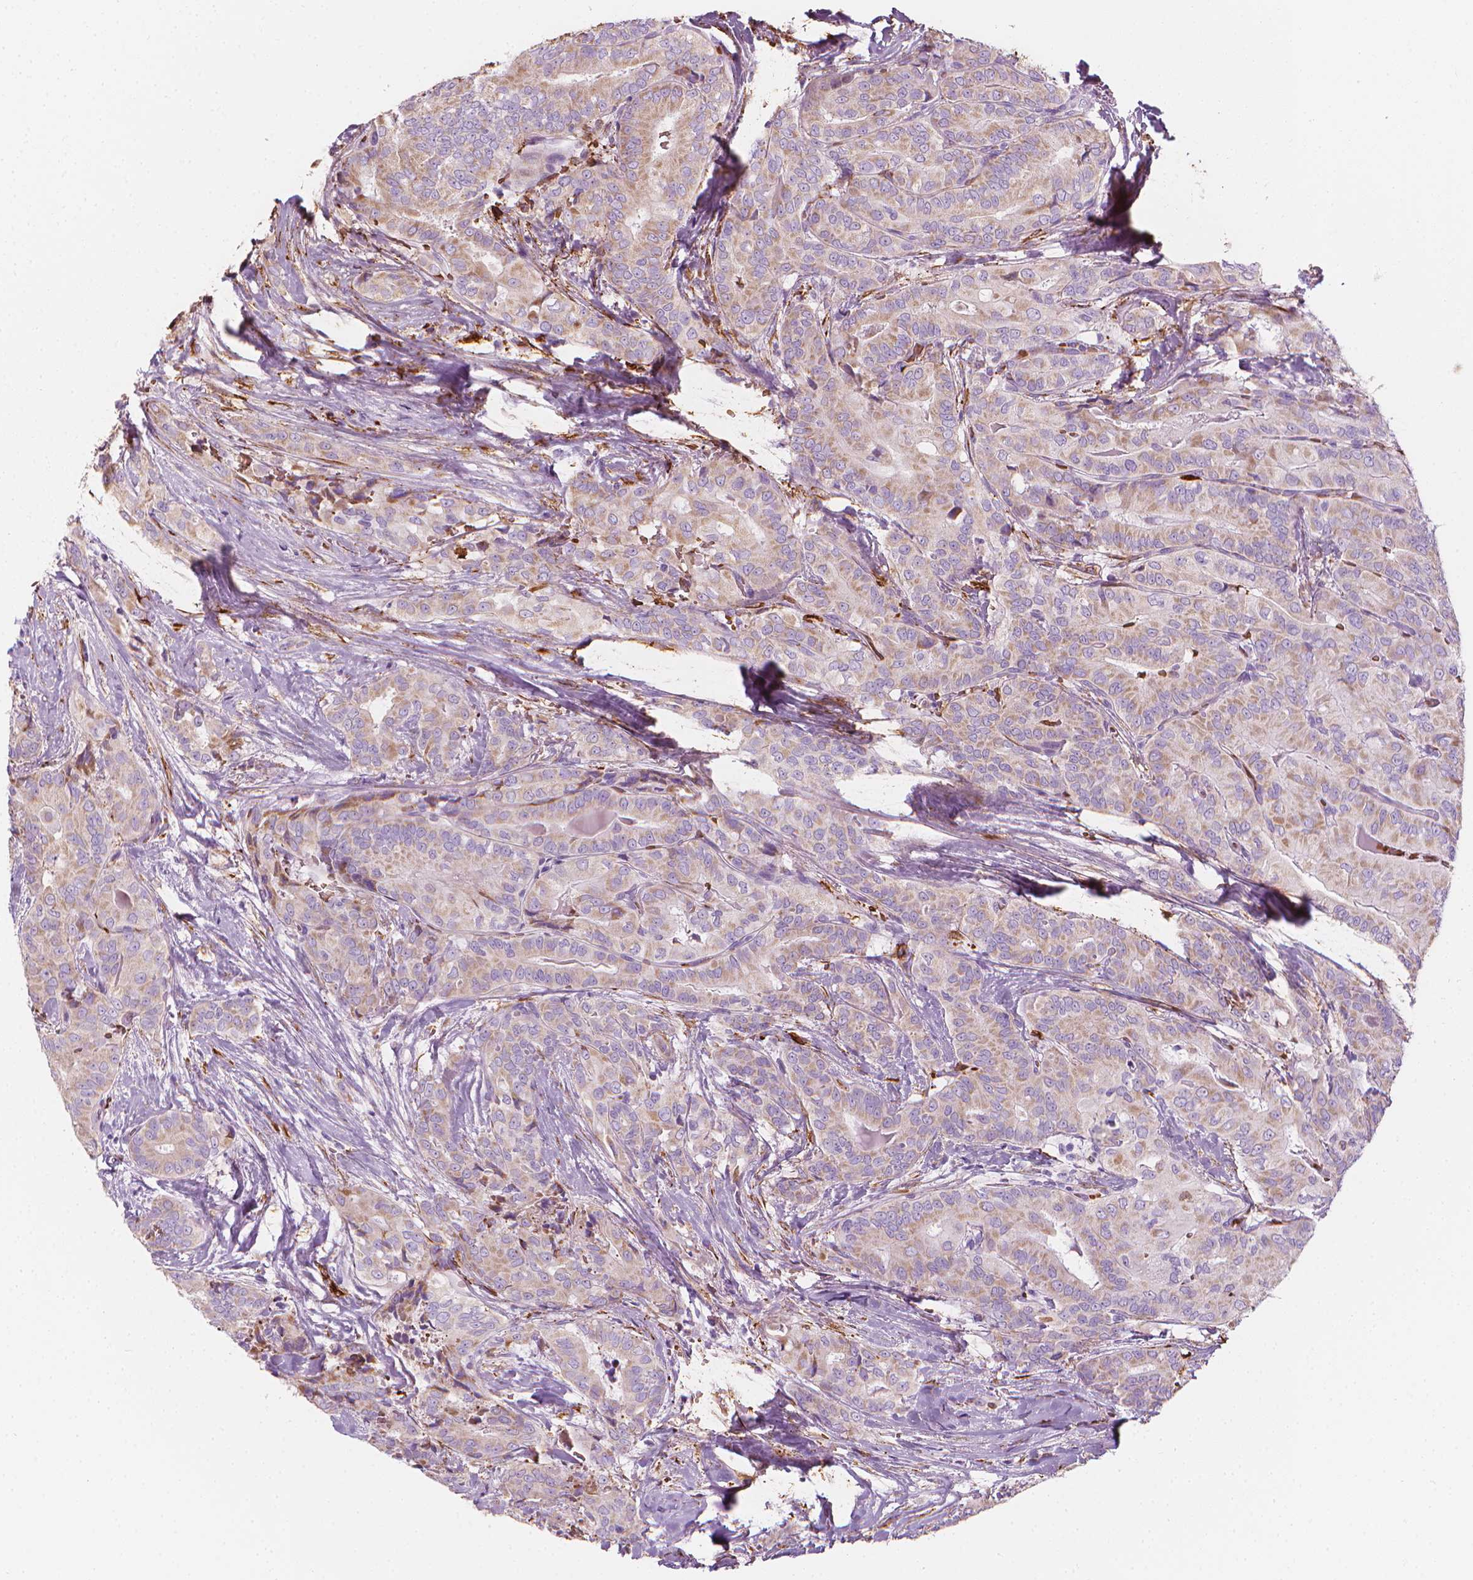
{"staining": {"intensity": "weak", "quantity": "<25%", "location": "cytoplasmic/membranous"}, "tissue": "thyroid cancer", "cell_type": "Tumor cells", "image_type": "cancer", "snomed": [{"axis": "morphology", "description": "Papillary adenocarcinoma, NOS"}, {"axis": "topography", "description": "Thyroid gland"}], "caption": "DAB (3,3'-diaminobenzidine) immunohistochemical staining of thyroid papillary adenocarcinoma exhibits no significant positivity in tumor cells.", "gene": "CES1", "patient": {"sex": "male", "age": 61}}